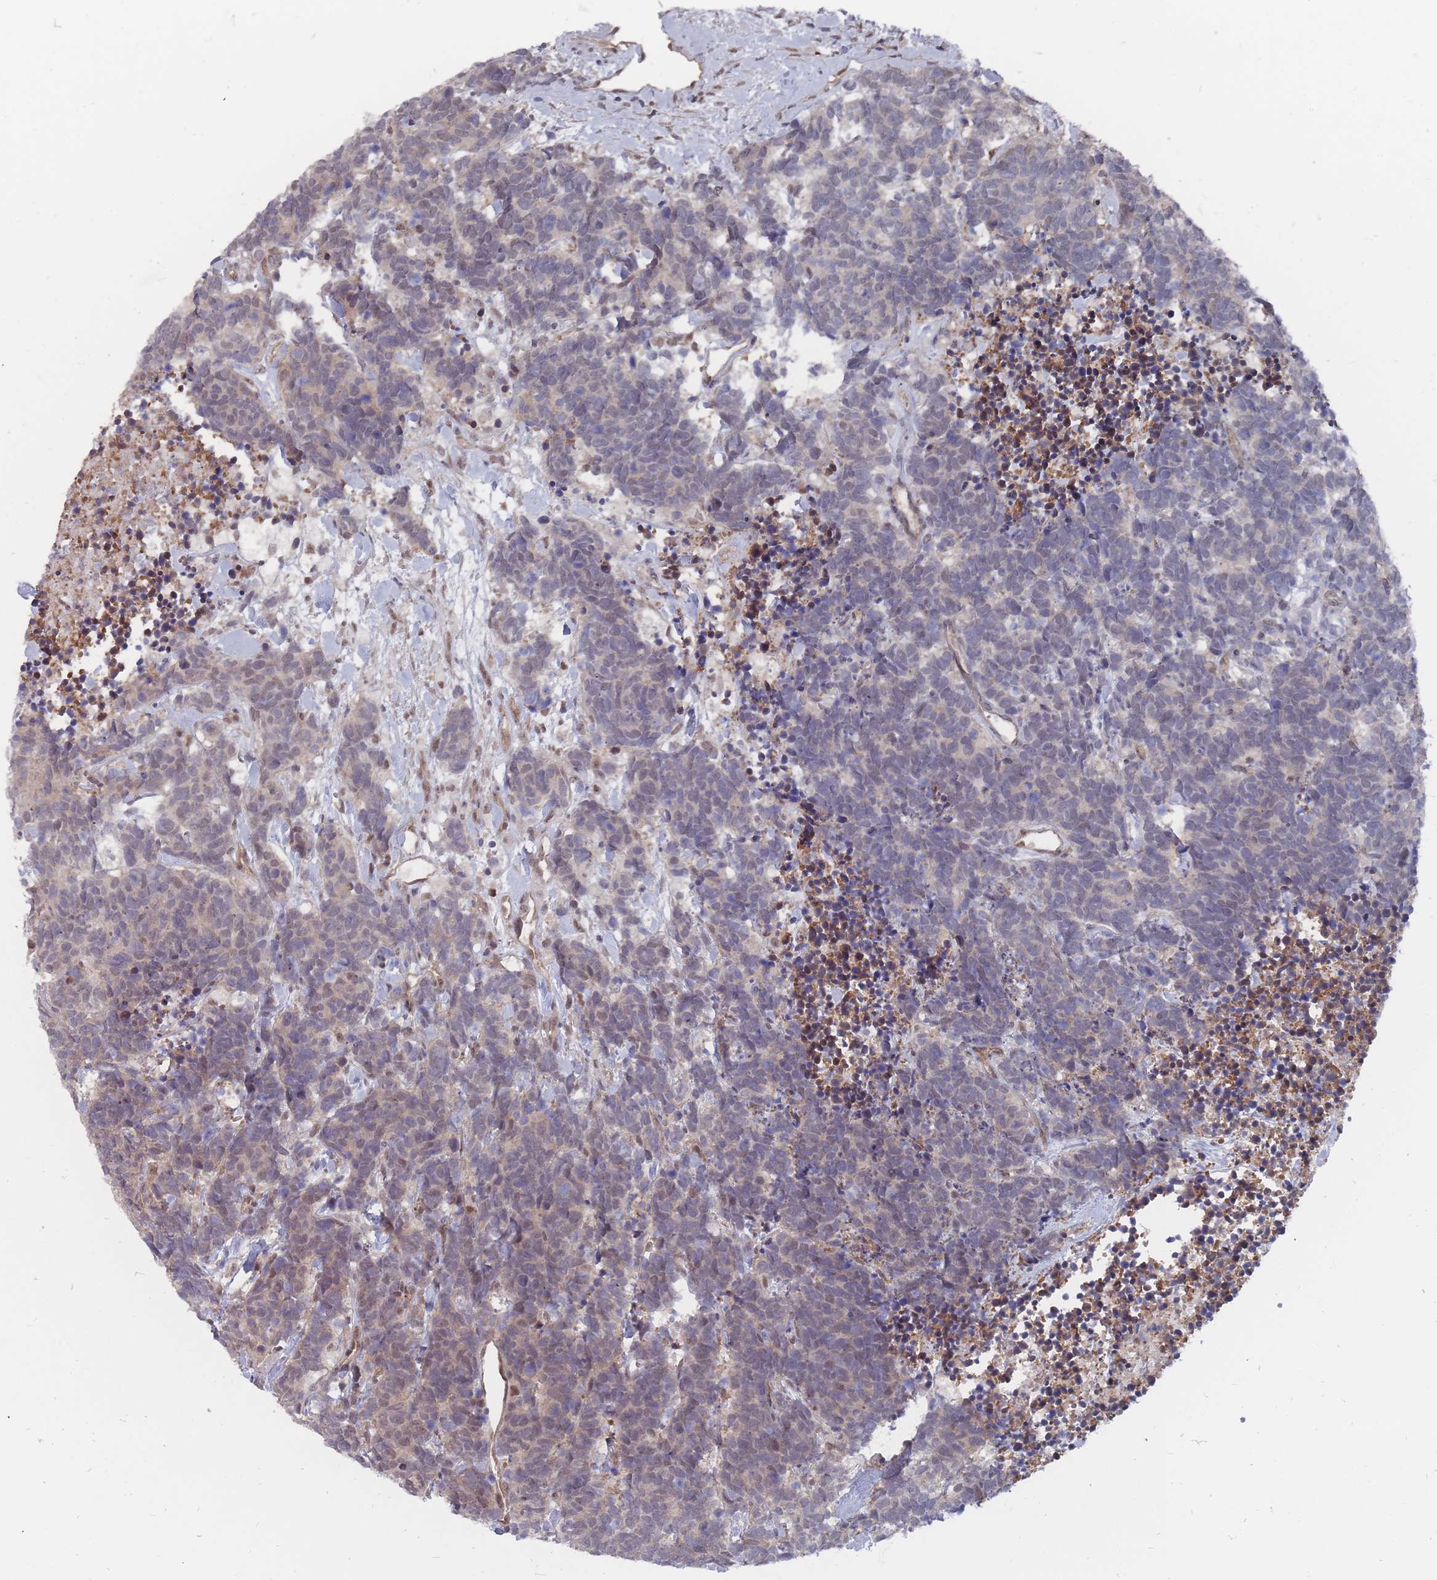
{"staining": {"intensity": "weak", "quantity": "<25%", "location": "nuclear"}, "tissue": "carcinoid", "cell_type": "Tumor cells", "image_type": "cancer", "snomed": [{"axis": "morphology", "description": "Carcinoma, NOS"}, {"axis": "morphology", "description": "Carcinoid, malignant, NOS"}, {"axis": "topography", "description": "Prostate"}], "caption": "IHC of human carcinoid reveals no expression in tumor cells.", "gene": "NKD1", "patient": {"sex": "male", "age": 57}}